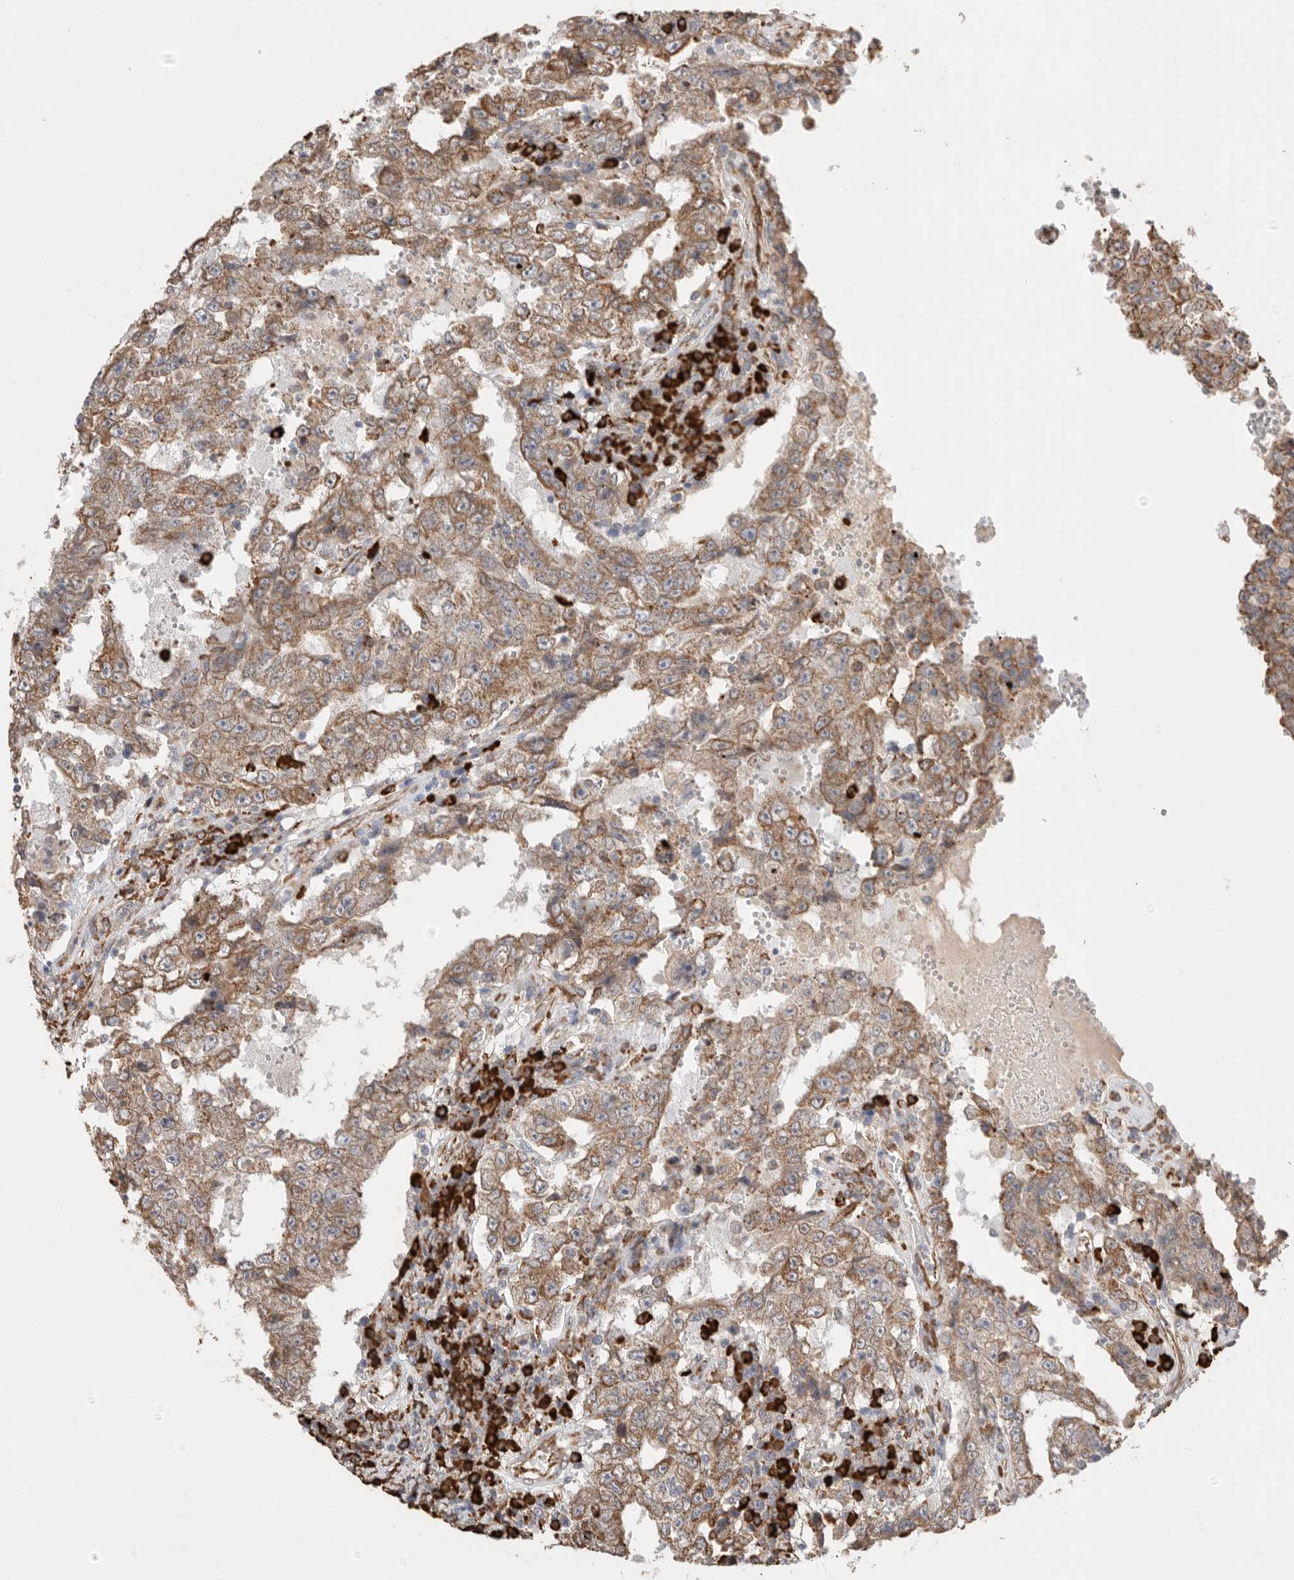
{"staining": {"intensity": "moderate", "quantity": ">75%", "location": "cytoplasmic/membranous"}, "tissue": "testis cancer", "cell_type": "Tumor cells", "image_type": "cancer", "snomed": [{"axis": "morphology", "description": "Carcinoma, Embryonal, NOS"}, {"axis": "topography", "description": "Testis"}], "caption": "Tumor cells show medium levels of moderate cytoplasmic/membranous positivity in approximately >75% of cells in testis cancer (embryonal carcinoma).", "gene": "BLOC1S5", "patient": {"sex": "male", "age": 26}}